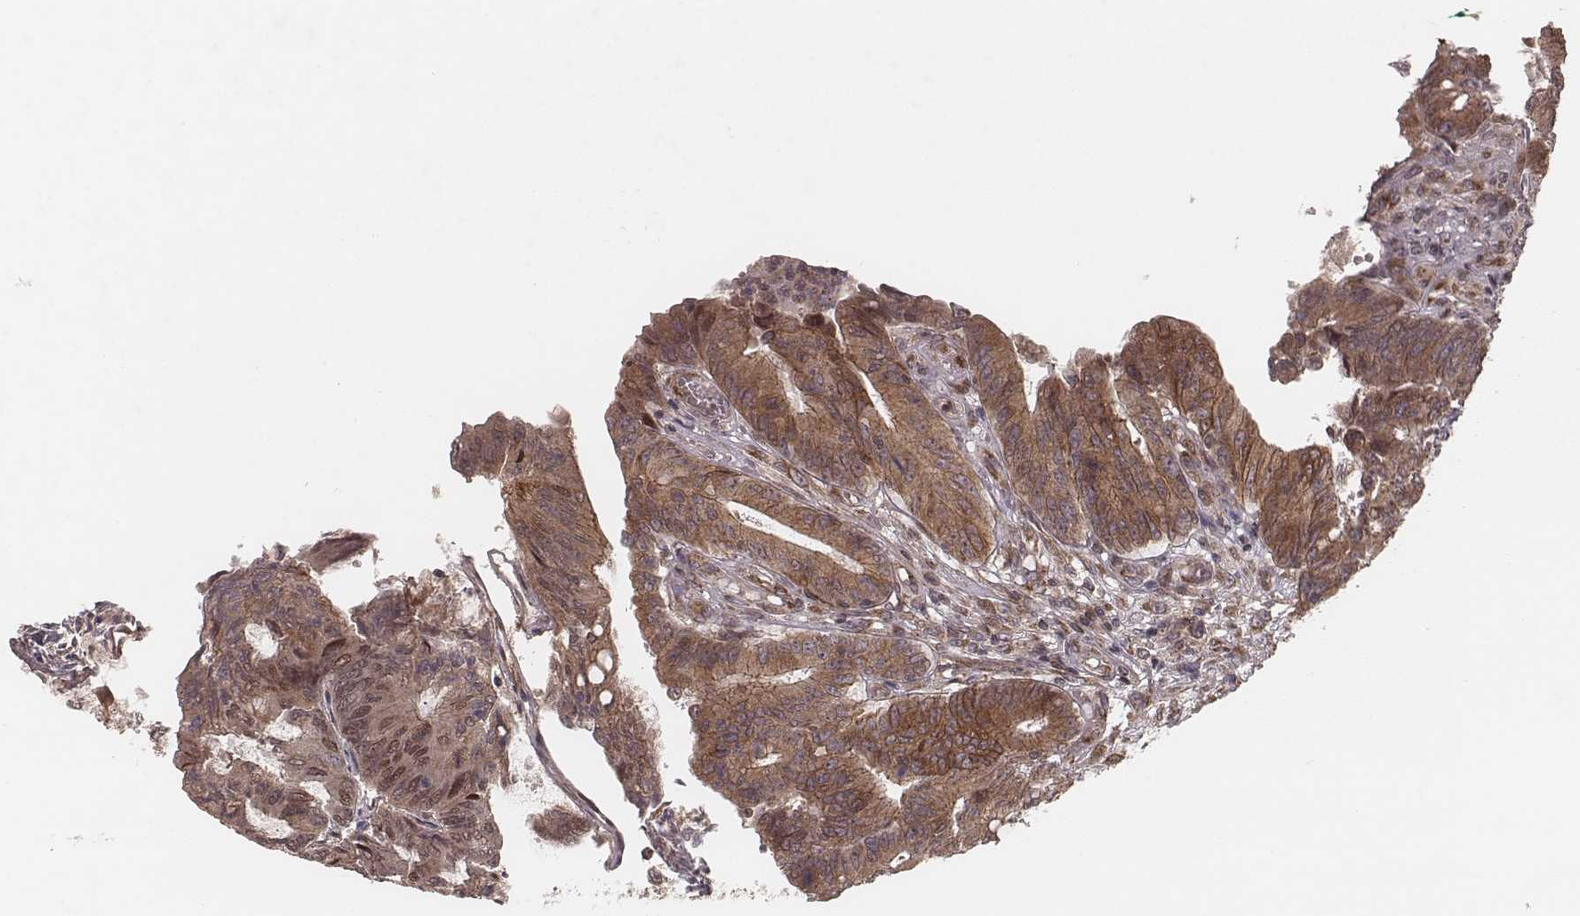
{"staining": {"intensity": "moderate", "quantity": ">75%", "location": "cytoplasmic/membranous"}, "tissue": "colorectal cancer", "cell_type": "Tumor cells", "image_type": "cancer", "snomed": [{"axis": "morphology", "description": "Adenocarcinoma, NOS"}, {"axis": "topography", "description": "Colon"}], "caption": "Colorectal adenocarcinoma tissue reveals moderate cytoplasmic/membranous positivity in about >75% of tumor cells", "gene": "MYO19", "patient": {"sex": "female", "age": 70}}